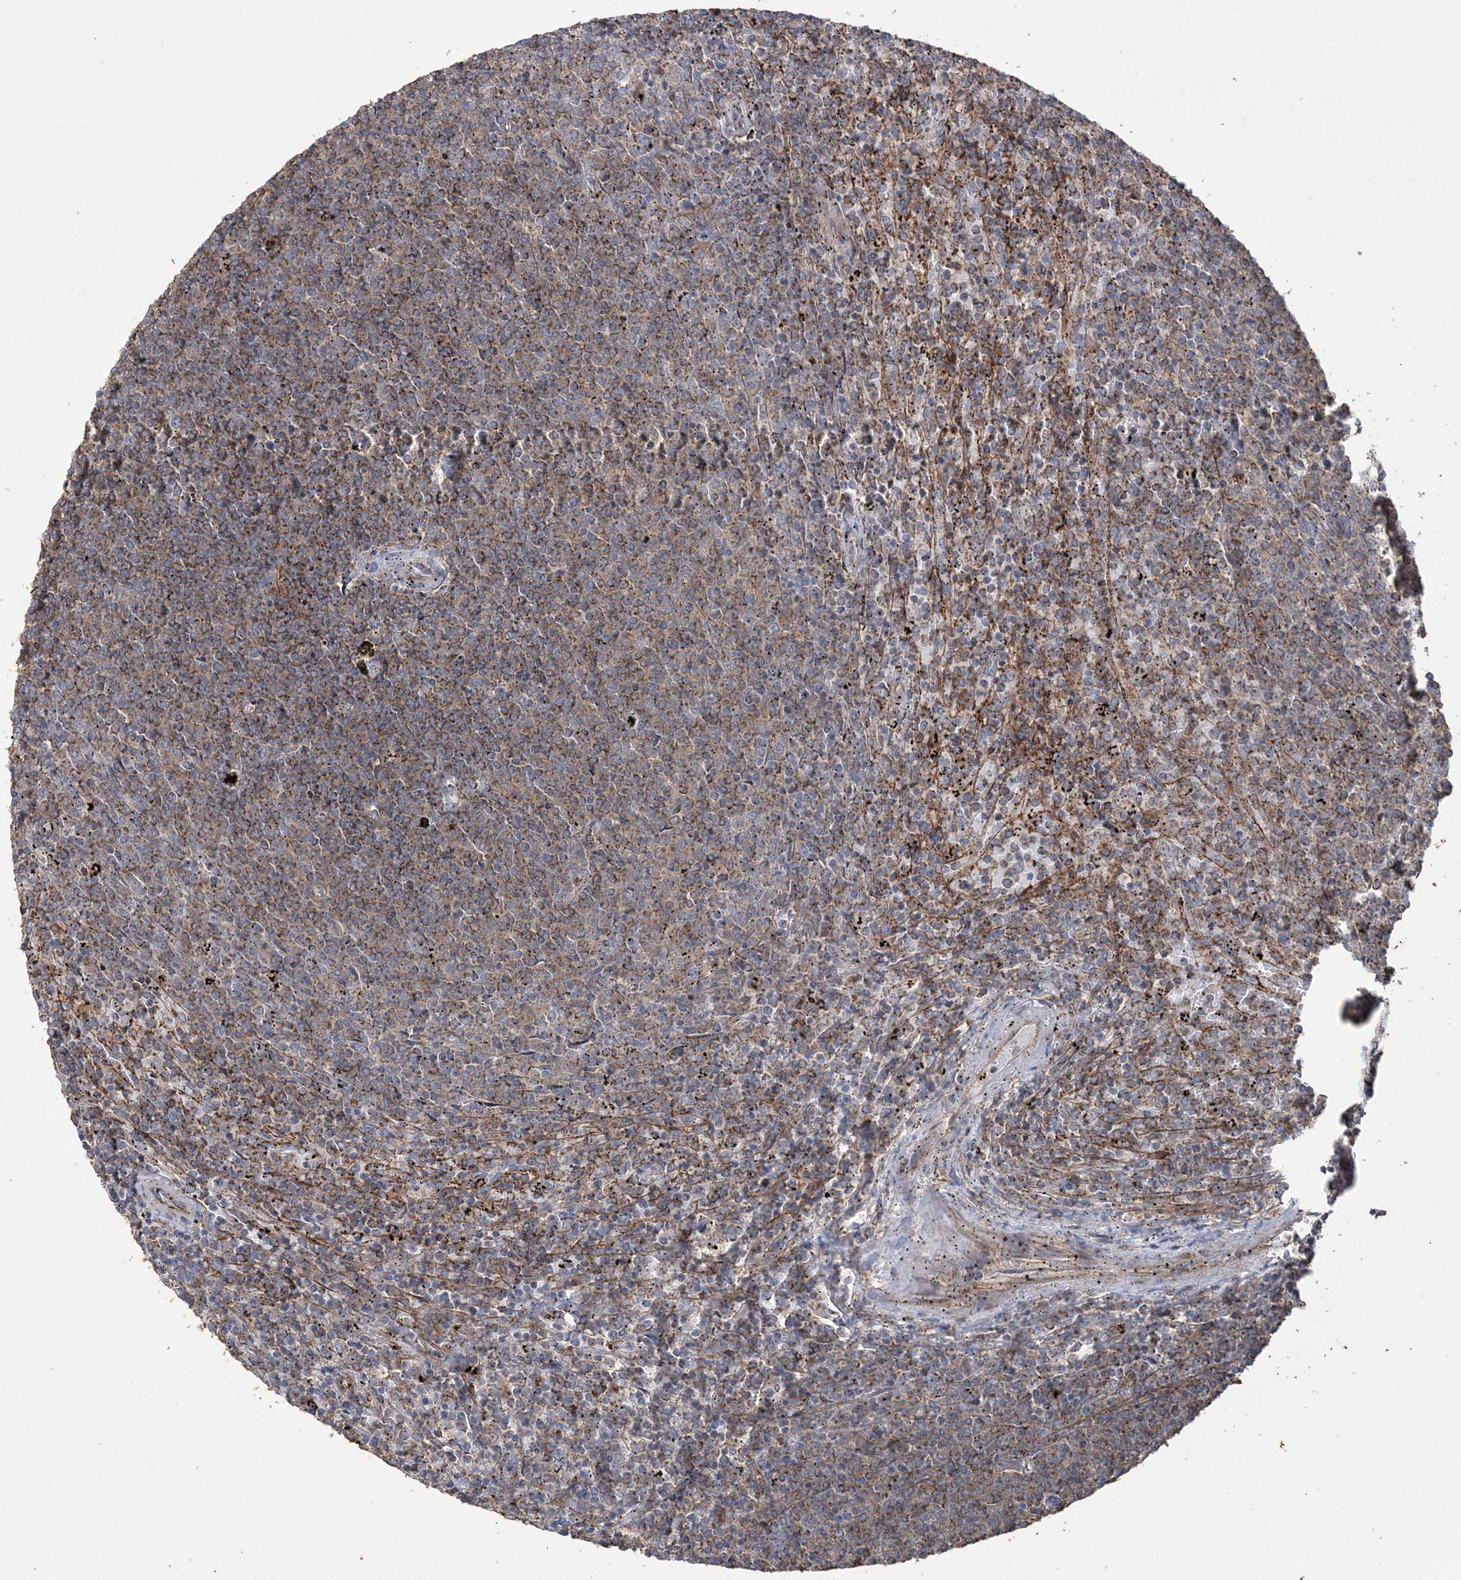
{"staining": {"intensity": "weak", "quantity": "25%-75%", "location": "cytoplasmic/membranous"}, "tissue": "lymphoma", "cell_type": "Tumor cells", "image_type": "cancer", "snomed": [{"axis": "morphology", "description": "Malignant lymphoma, non-Hodgkin's type, Low grade"}, {"axis": "topography", "description": "Spleen"}], "caption": "Human malignant lymphoma, non-Hodgkin's type (low-grade) stained with a brown dye reveals weak cytoplasmic/membranous positive staining in approximately 25%-75% of tumor cells.", "gene": "TTC7A", "patient": {"sex": "female", "age": 50}}